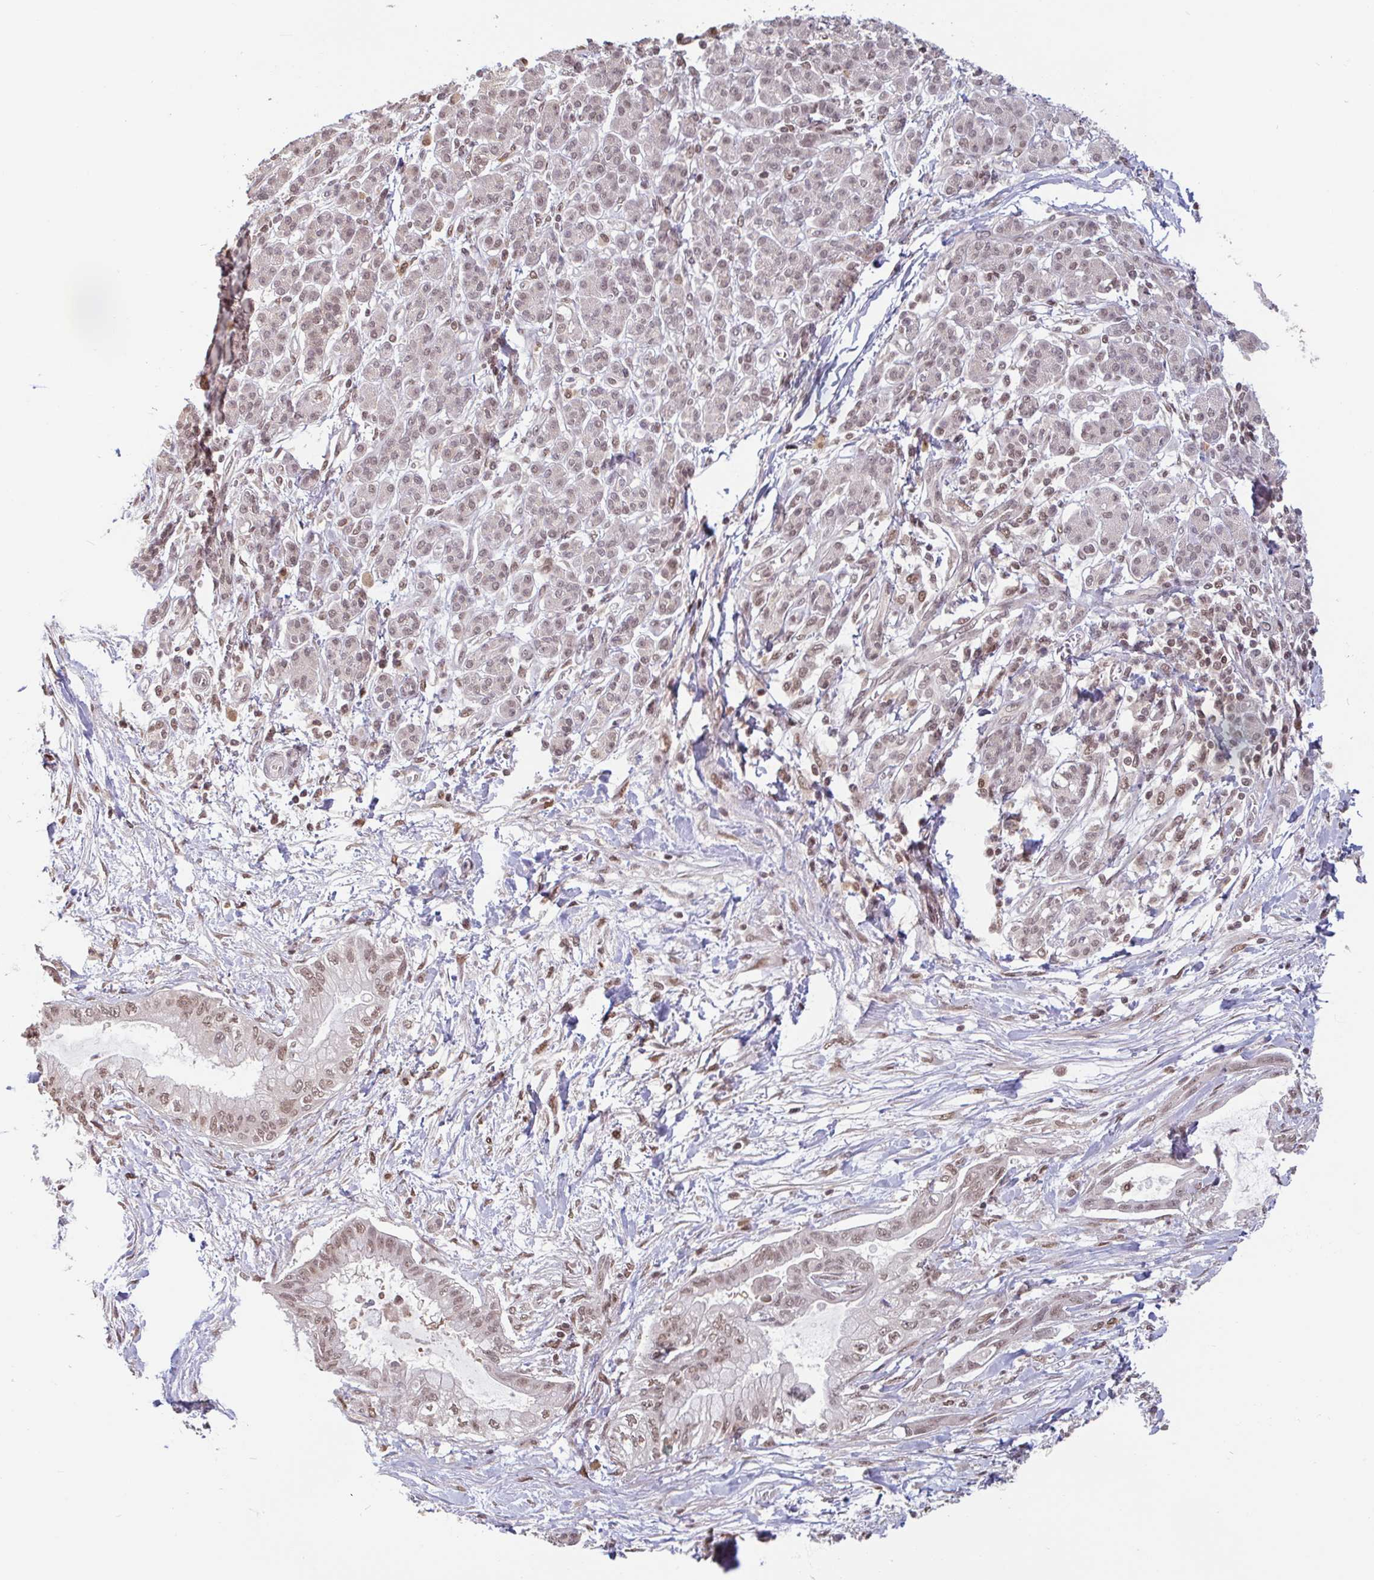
{"staining": {"intensity": "moderate", "quantity": ">75%", "location": "nuclear"}, "tissue": "pancreatic cancer", "cell_type": "Tumor cells", "image_type": "cancer", "snomed": [{"axis": "morphology", "description": "Adenocarcinoma, NOS"}, {"axis": "topography", "description": "Pancreas"}], "caption": "Tumor cells exhibit moderate nuclear expression in approximately >75% of cells in pancreatic adenocarcinoma.", "gene": "DR1", "patient": {"sex": "male", "age": 48}}